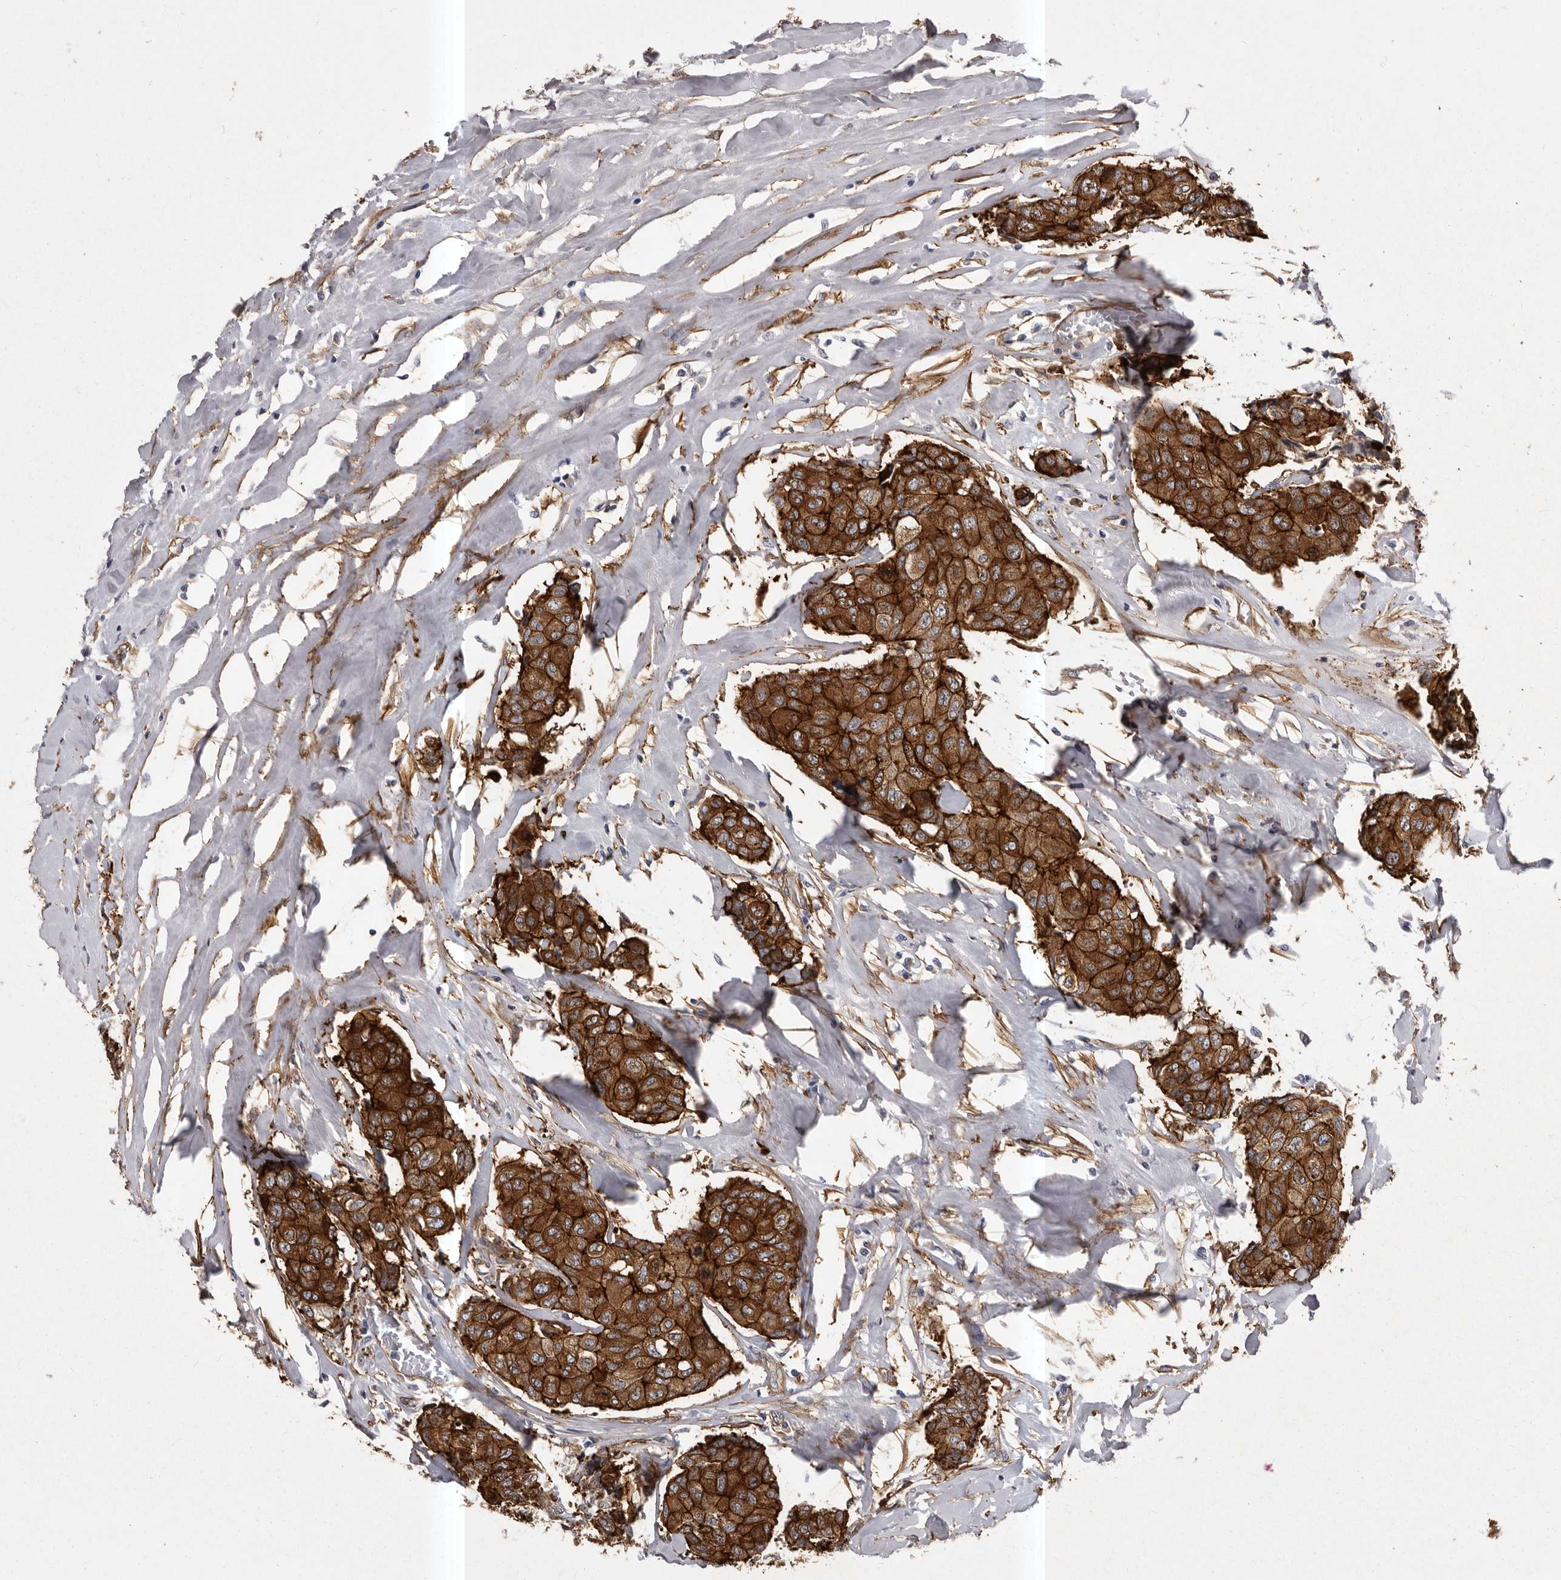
{"staining": {"intensity": "strong", "quantity": ">75%", "location": "cytoplasmic/membranous"}, "tissue": "breast cancer", "cell_type": "Tumor cells", "image_type": "cancer", "snomed": [{"axis": "morphology", "description": "Duct carcinoma"}, {"axis": "topography", "description": "Breast"}], "caption": "Protein staining shows strong cytoplasmic/membranous expression in about >75% of tumor cells in breast cancer. (Stains: DAB (3,3'-diaminobenzidine) in brown, nuclei in blue, Microscopy: brightfield microscopy at high magnification).", "gene": "ENAH", "patient": {"sex": "female", "age": 80}}